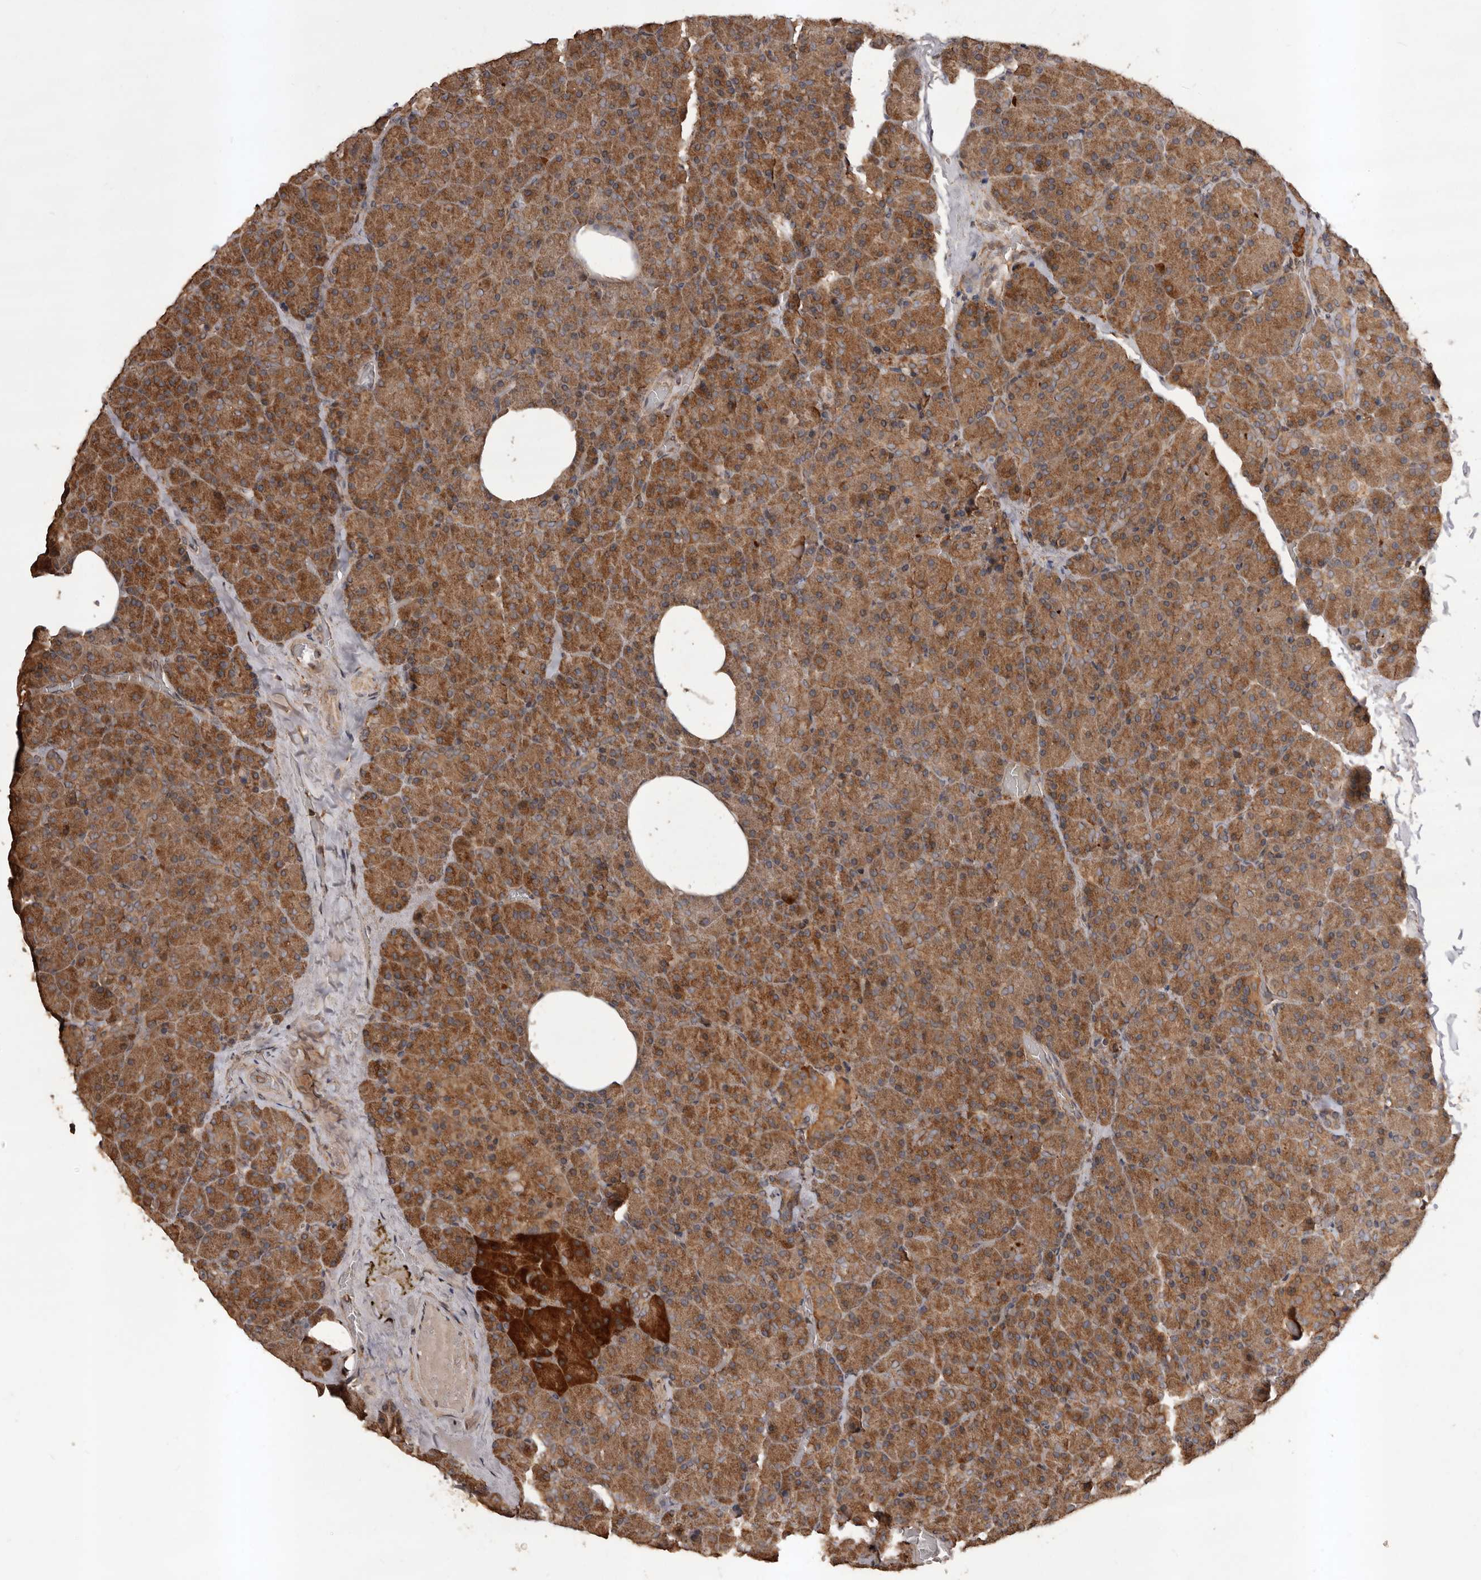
{"staining": {"intensity": "moderate", "quantity": ">75%", "location": "cytoplasmic/membranous"}, "tissue": "pancreas", "cell_type": "Exocrine glandular cells", "image_type": "normal", "snomed": [{"axis": "morphology", "description": "Normal tissue, NOS"}, {"axis": "morphology", "description": "Carcinoid, malignant, NOS"}, {"axis": "topography", "description": "Pancreas"}], "caption": "Pancreas stained with immunohistochemistry (IHC) exhibits moderate cytoplasmic/membranous staining in approximately >75% of exocrine glandular cells. (IHC, brightfield microscopy, high magnification).", "gene": "SLC22A3", "patient": {"sex": "female", "age": 35}}